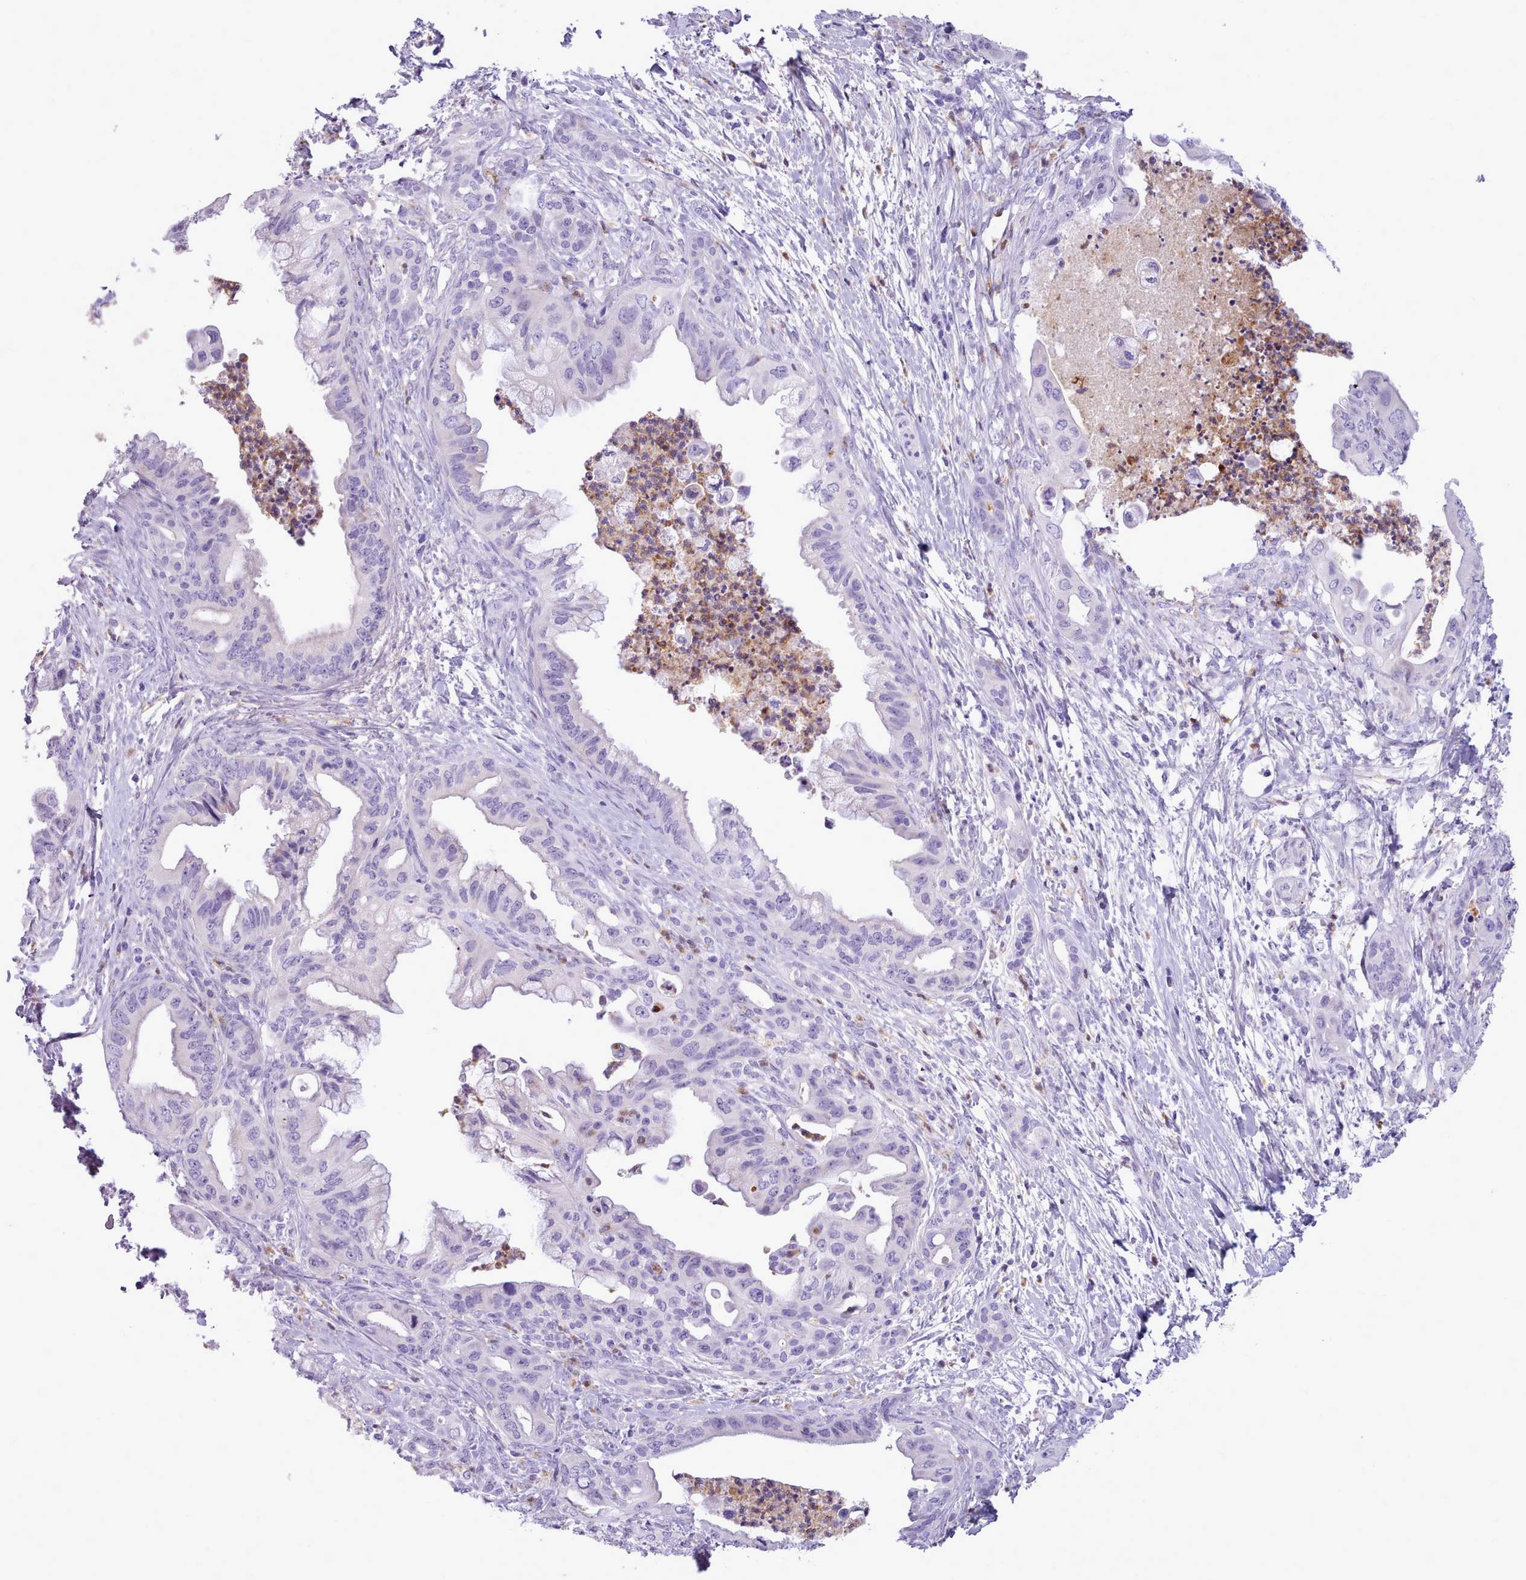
{"staining": {"intensity": "negative", "quantity": "none", "location": "none"}, "tissue": "pancreatic cancer", "cell_type": "Tumor cells", "image_type": "cancer", "snomed": [{"axis": "morphology", "description": "Adenocarcinoma, NOS"}, {"axis": "topography", "description": "Pancreas"}], "caption": "The photomicrograph displays no staining of tumor cells in pancreatic cancer.", "gene": "CYP2A13", "patient": {"sex": "male", "age": 58}}